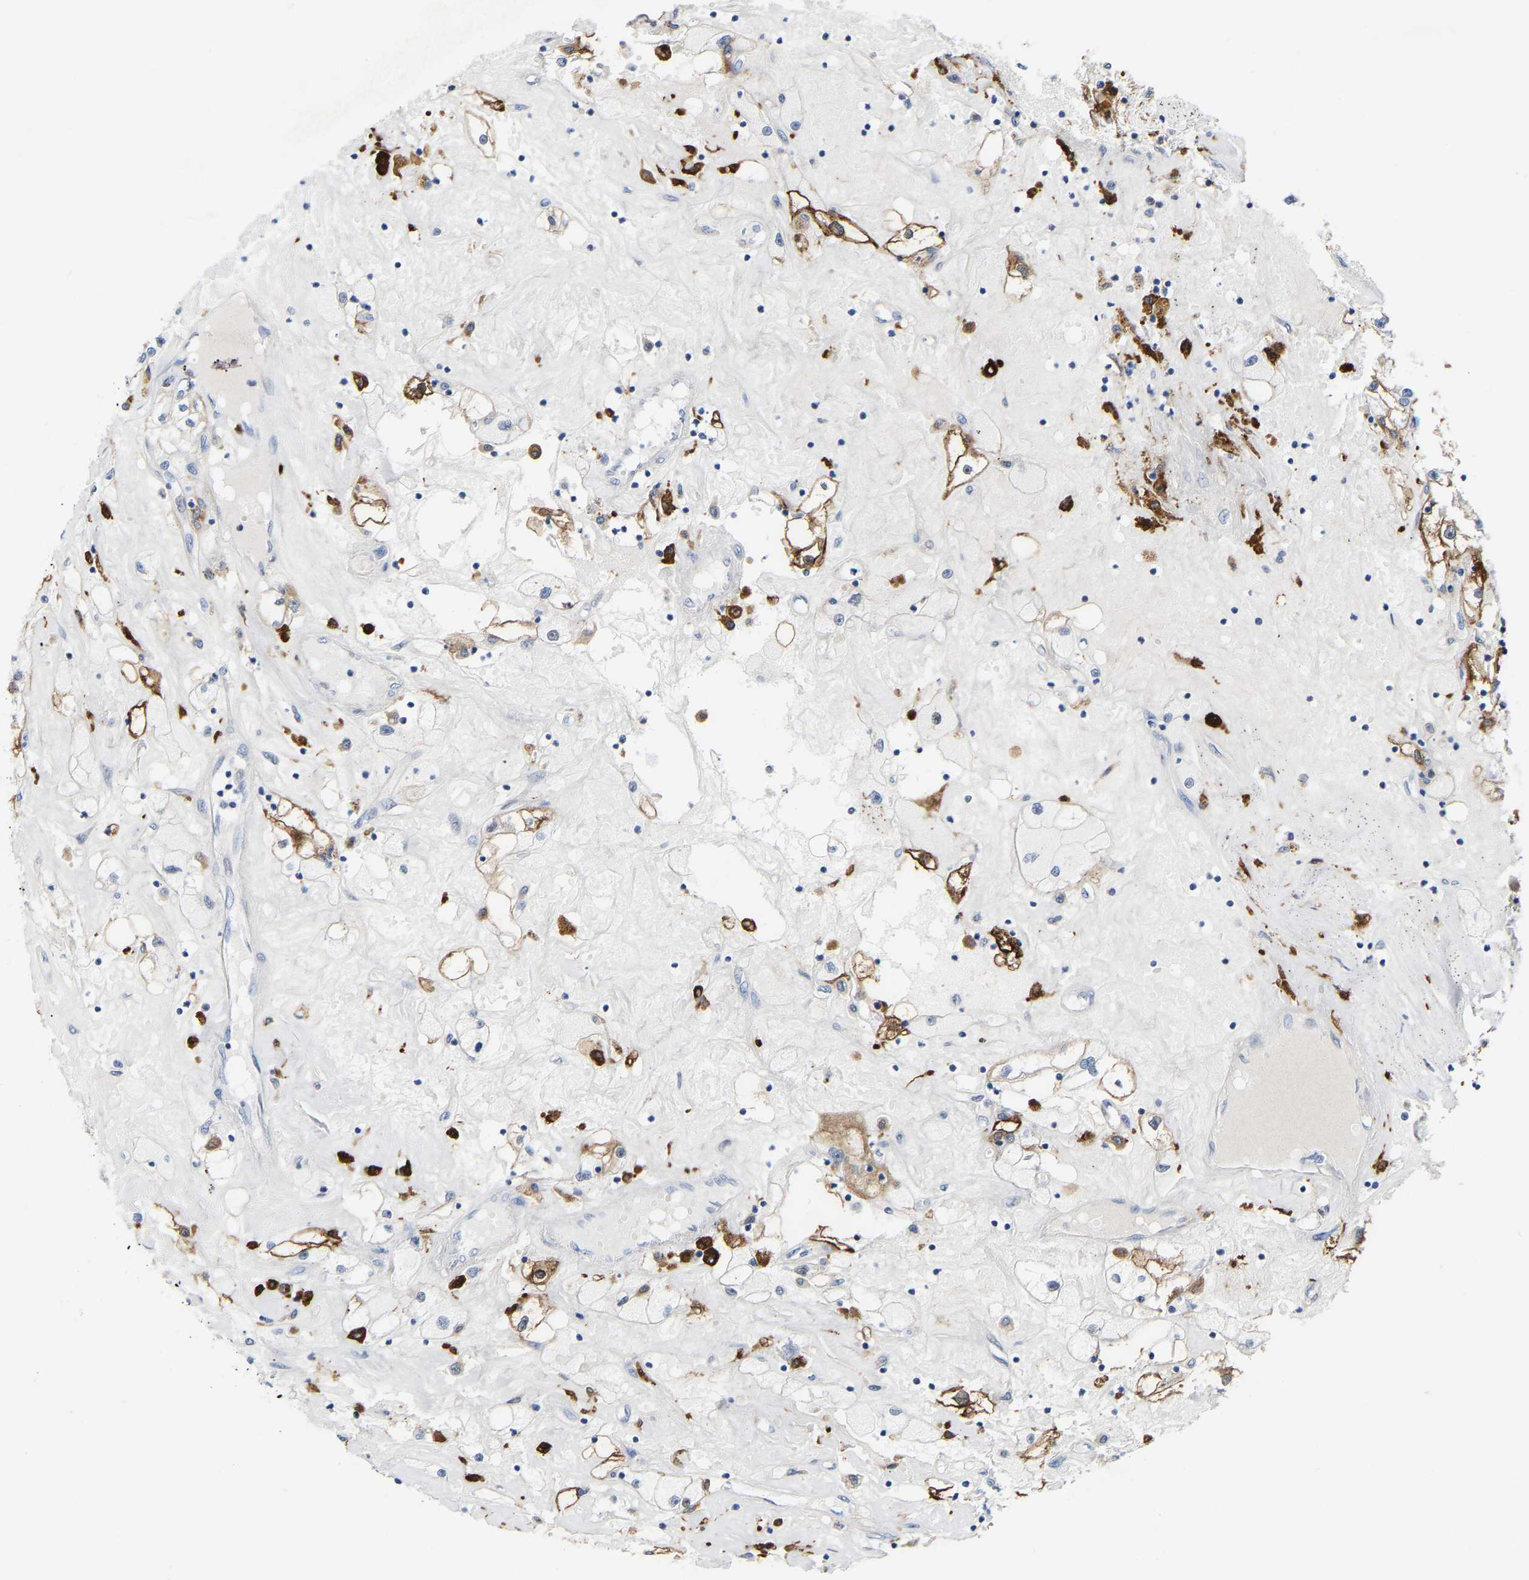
{"staining": {"intensity": "moderate", "quantity": "25%-75%", "location": "cytoplasmic/membranous"}, "tissue": "renal cancer", "cell_type": "Tumor cells", "image_type": "cancer", "snomed": [{"axis": "morphology", "description": "Adenocarcinoma, NOS"}, {"axis": "topography", "description": "Kidney"}], "caption": "DAB immunohistochemical staining of human renal cancer (adenocarcinoma) displays moderate cytoplasmic/membranous protein expression in approximately 25%-75% of tumor cells.", "gene": "ABTB2", "patient": {"sex": "male", "age": 56}}